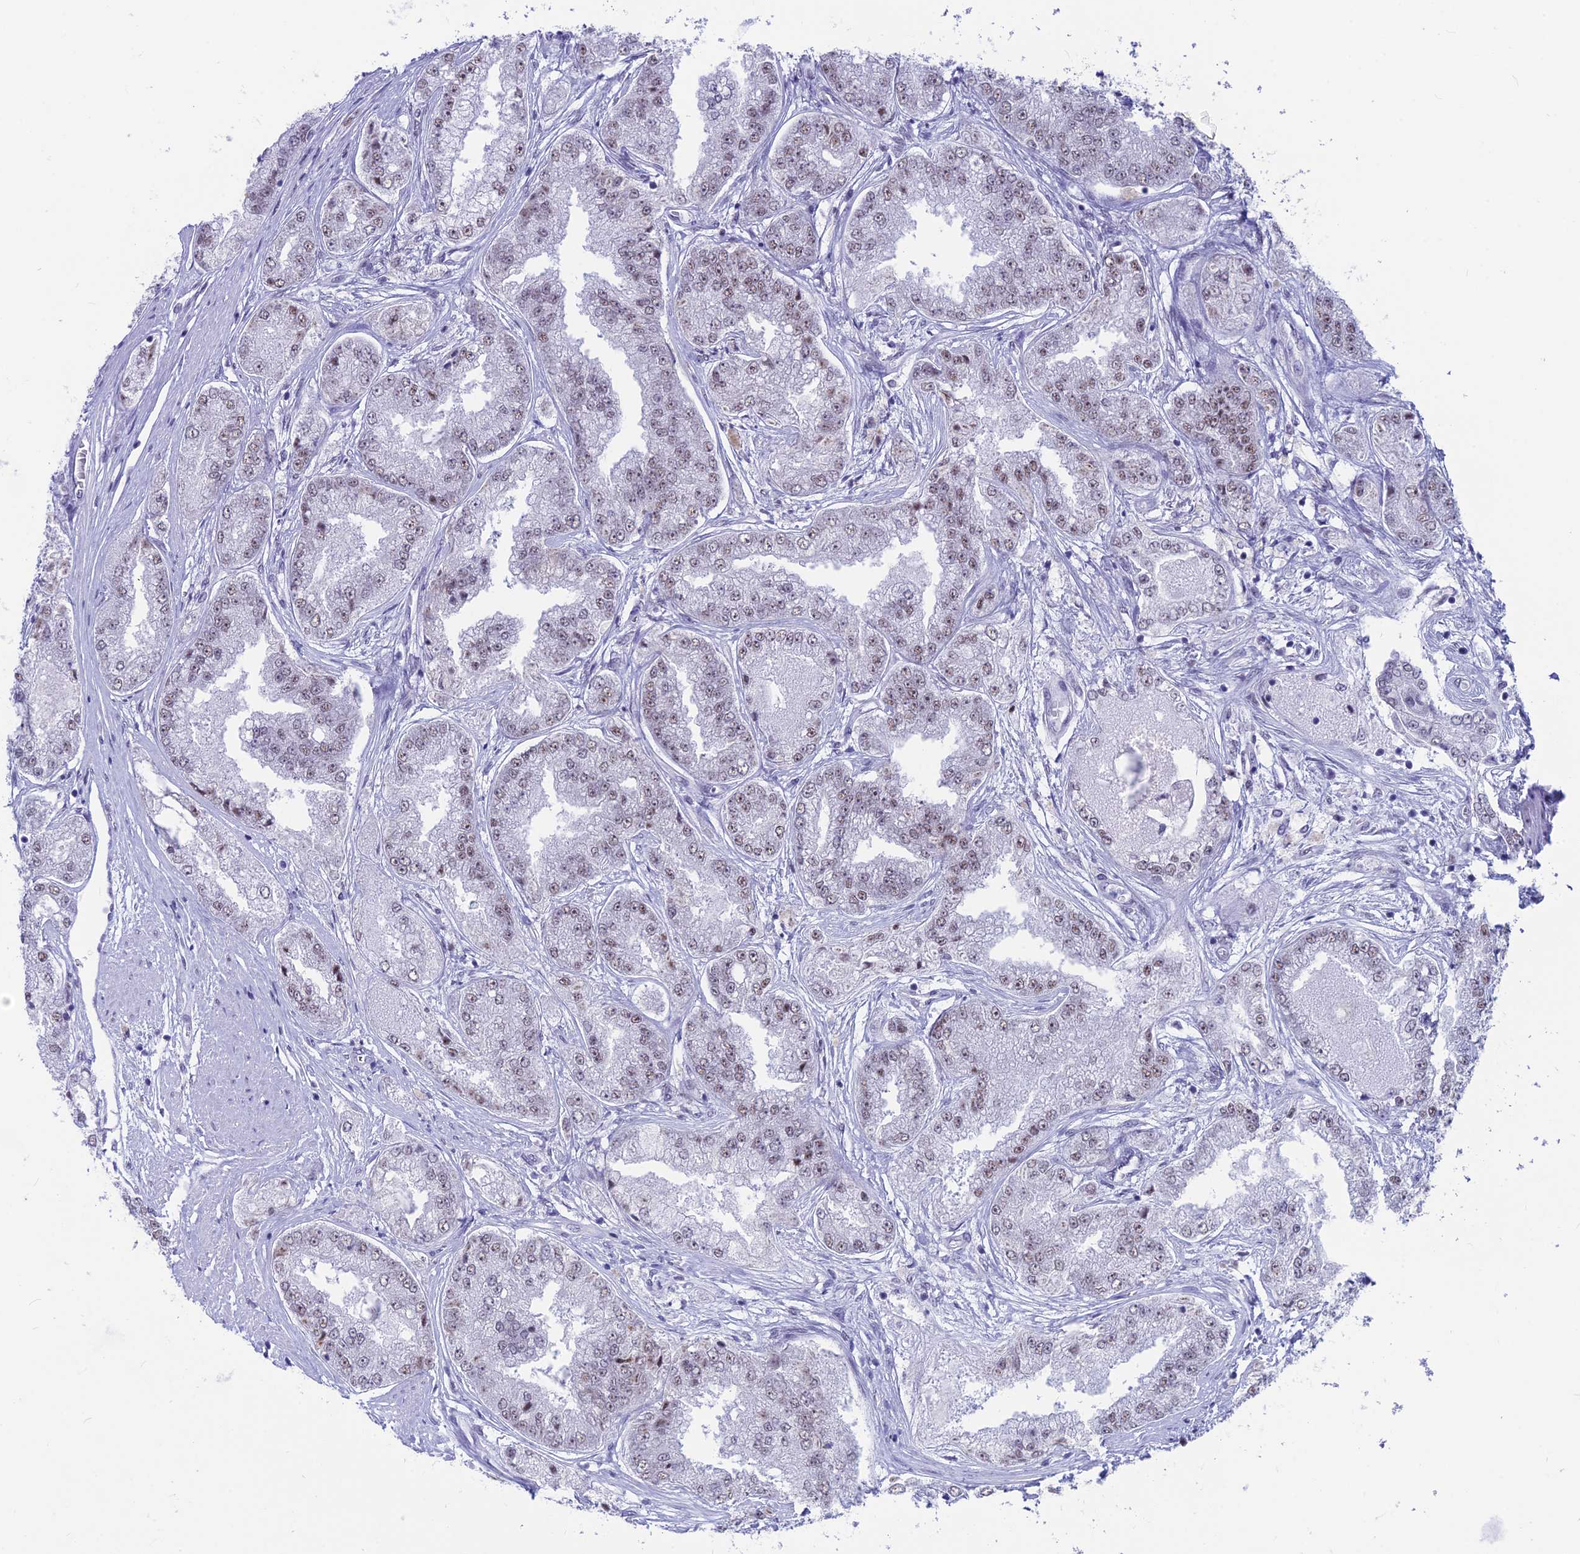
{"staining": {"intensity": "weak", "quantity": "25%-75%", "location": "nuclear"}, "tissue": "prostate cancer", "cell_type": "Tumor cells", "image_type": "cancer", "snomed": [{"axis": "morphology", "description": "Adenocarcinoma, High grade"}, {"axis": "topography", "description": "Prostate"}], "caption": "Immunohistochemistry (IHC) (DAB) staining of prostate high-grade adenocarcinoma reveals weak nuclear protein positivity in approximately 25%-75% of tumor cells.", "gene": "SRSF5", "patient": {"sex": "male", "age": 71}}